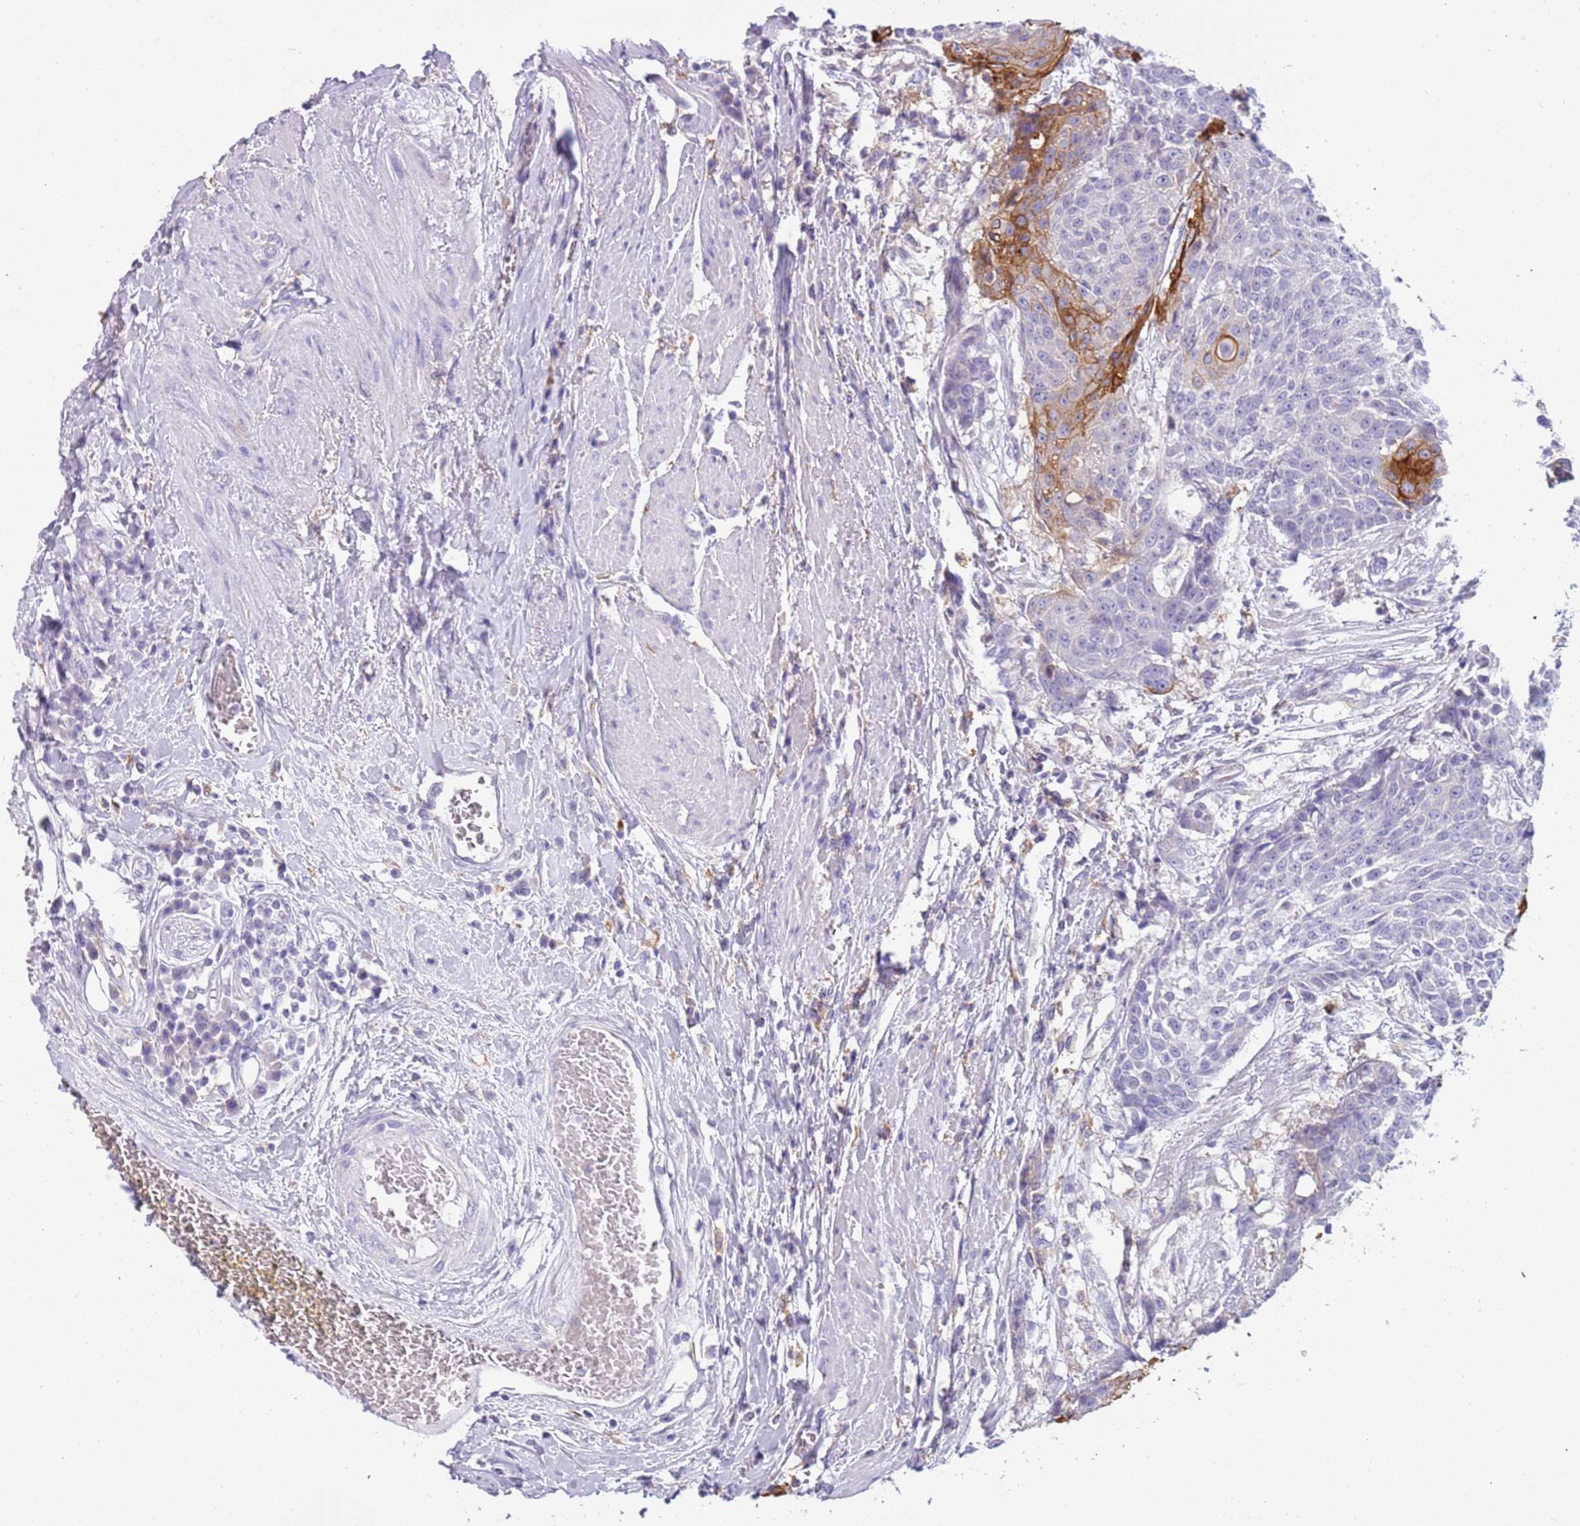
{"staining": {"intensity": "strong", "quantity": "<25%", "location": "cytoplasmic/membranous"}, "tissue": "urothelial cancer", "cell_type": "Tumor cells", "image_type": "cancer", "snomed": [{"axis": "morphology", "description": "Urothelial carcinoma, High grade"}, {"axis": "topography", "description": "Urinary bladder"}], "caption": "This histopathology image demonstrates high-grade urothelial carcinoma stained with immunohistochemistry to label a protein in brown. The cytoplasmic/membranous of tumor cells show strong positivity for the protein. Nuclei are counter-stained blue.", "gene": "RHCG", "patient": {"sex": "female", "age": 63}}